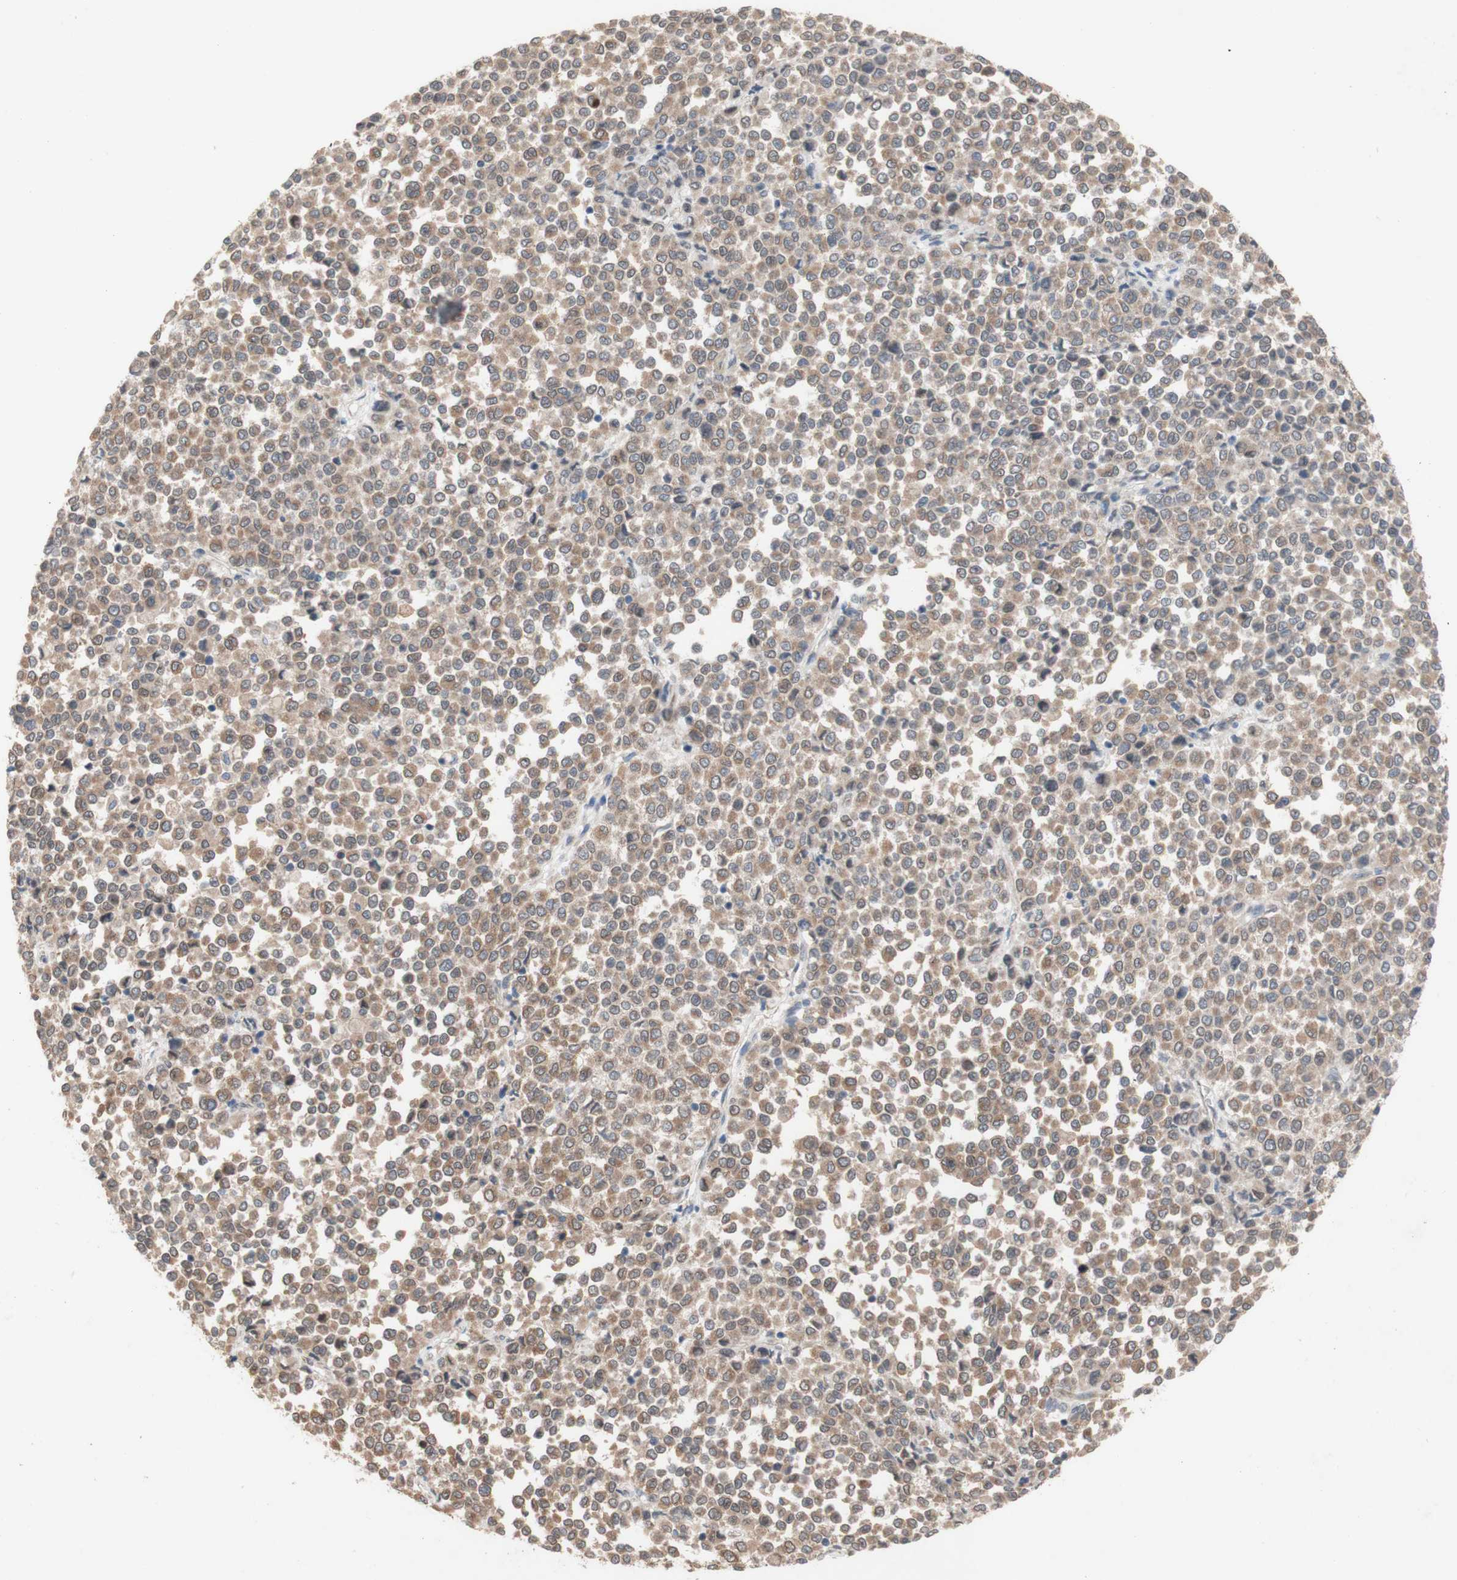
{"staining": {"intensity": "moderate", "quantity": ">75%", "location": "cytoplasmic/membranous,nuclear"}, "tissue": "melanoma", "cell_type": "Tumor cells", "image_type": "cancer", "snomed": [{"axis": "morphology", "description": "Malignant melanoma, Metastatic site"}, {"axis": "topography", "description": "Pancreas"}], "caption": "Human malignant melanoma (metastatic site) stained with a brown dye shows moderate cytoplasmic/membranous and nuclear positive expression in about >75% of tumor cells.", "gene": "PDGFB", "patient": {"sex": "female", "age": 30}}